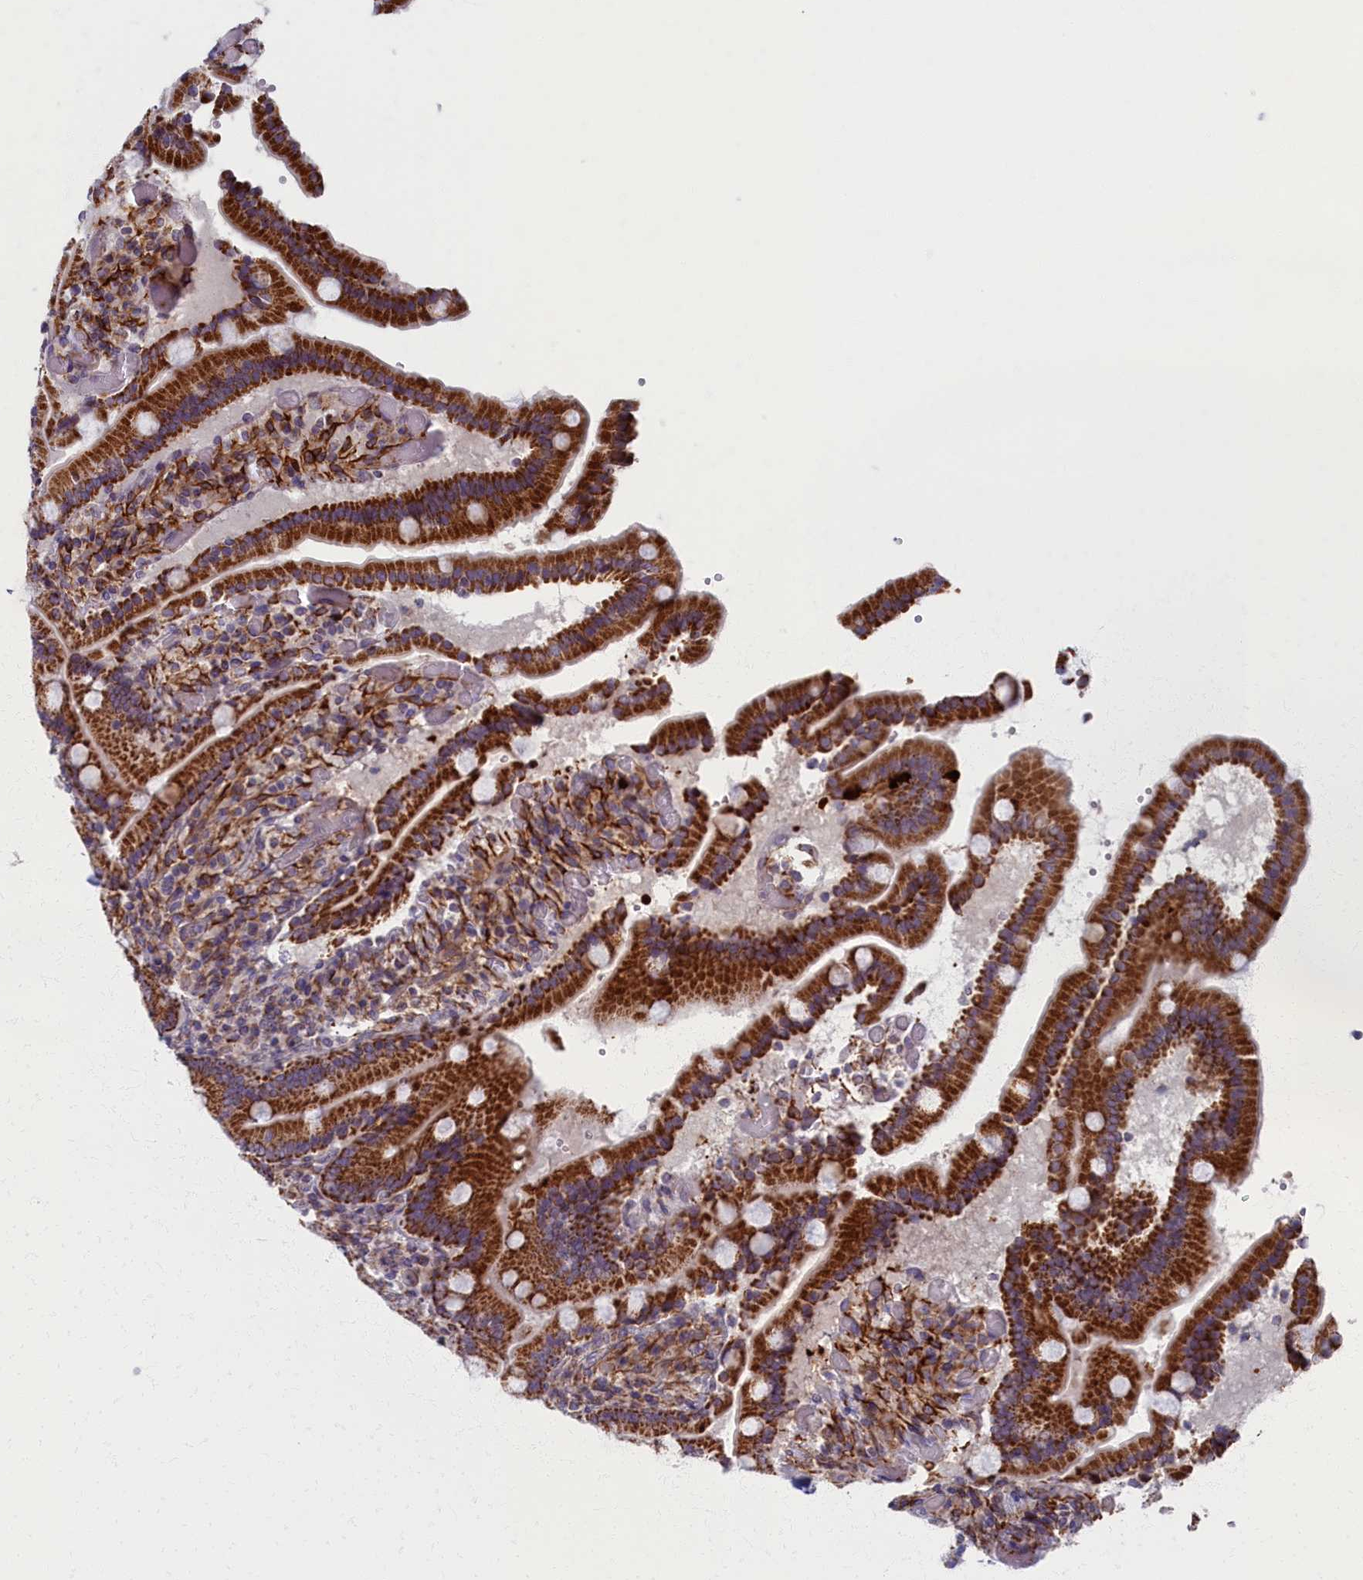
{"staining": {"intensity": "strong", "quantity": ">75%", "location": "cytoplasmic/membranous"}, "tissue": "duodenum", "cell_type": "Glandular cells", "image_type": "normal", "snomed": [{"axis": "morphology", "description": "Normal tissue, NOS"}, {"axis": "topography", "description": "Duodenum"}], "caption": "High-magnification brightfield microscopy of benign duodenum stained with DAB (3,3'-diaminobenzidine) (brown) and counterstained with hematoxylin (blue). glandular cells exhibit strong cytoplasmic/membranous positivity is seen in about>75% of cells.", "gene": "MRPS25", "patient": {"sex": "female", "age": 62}}